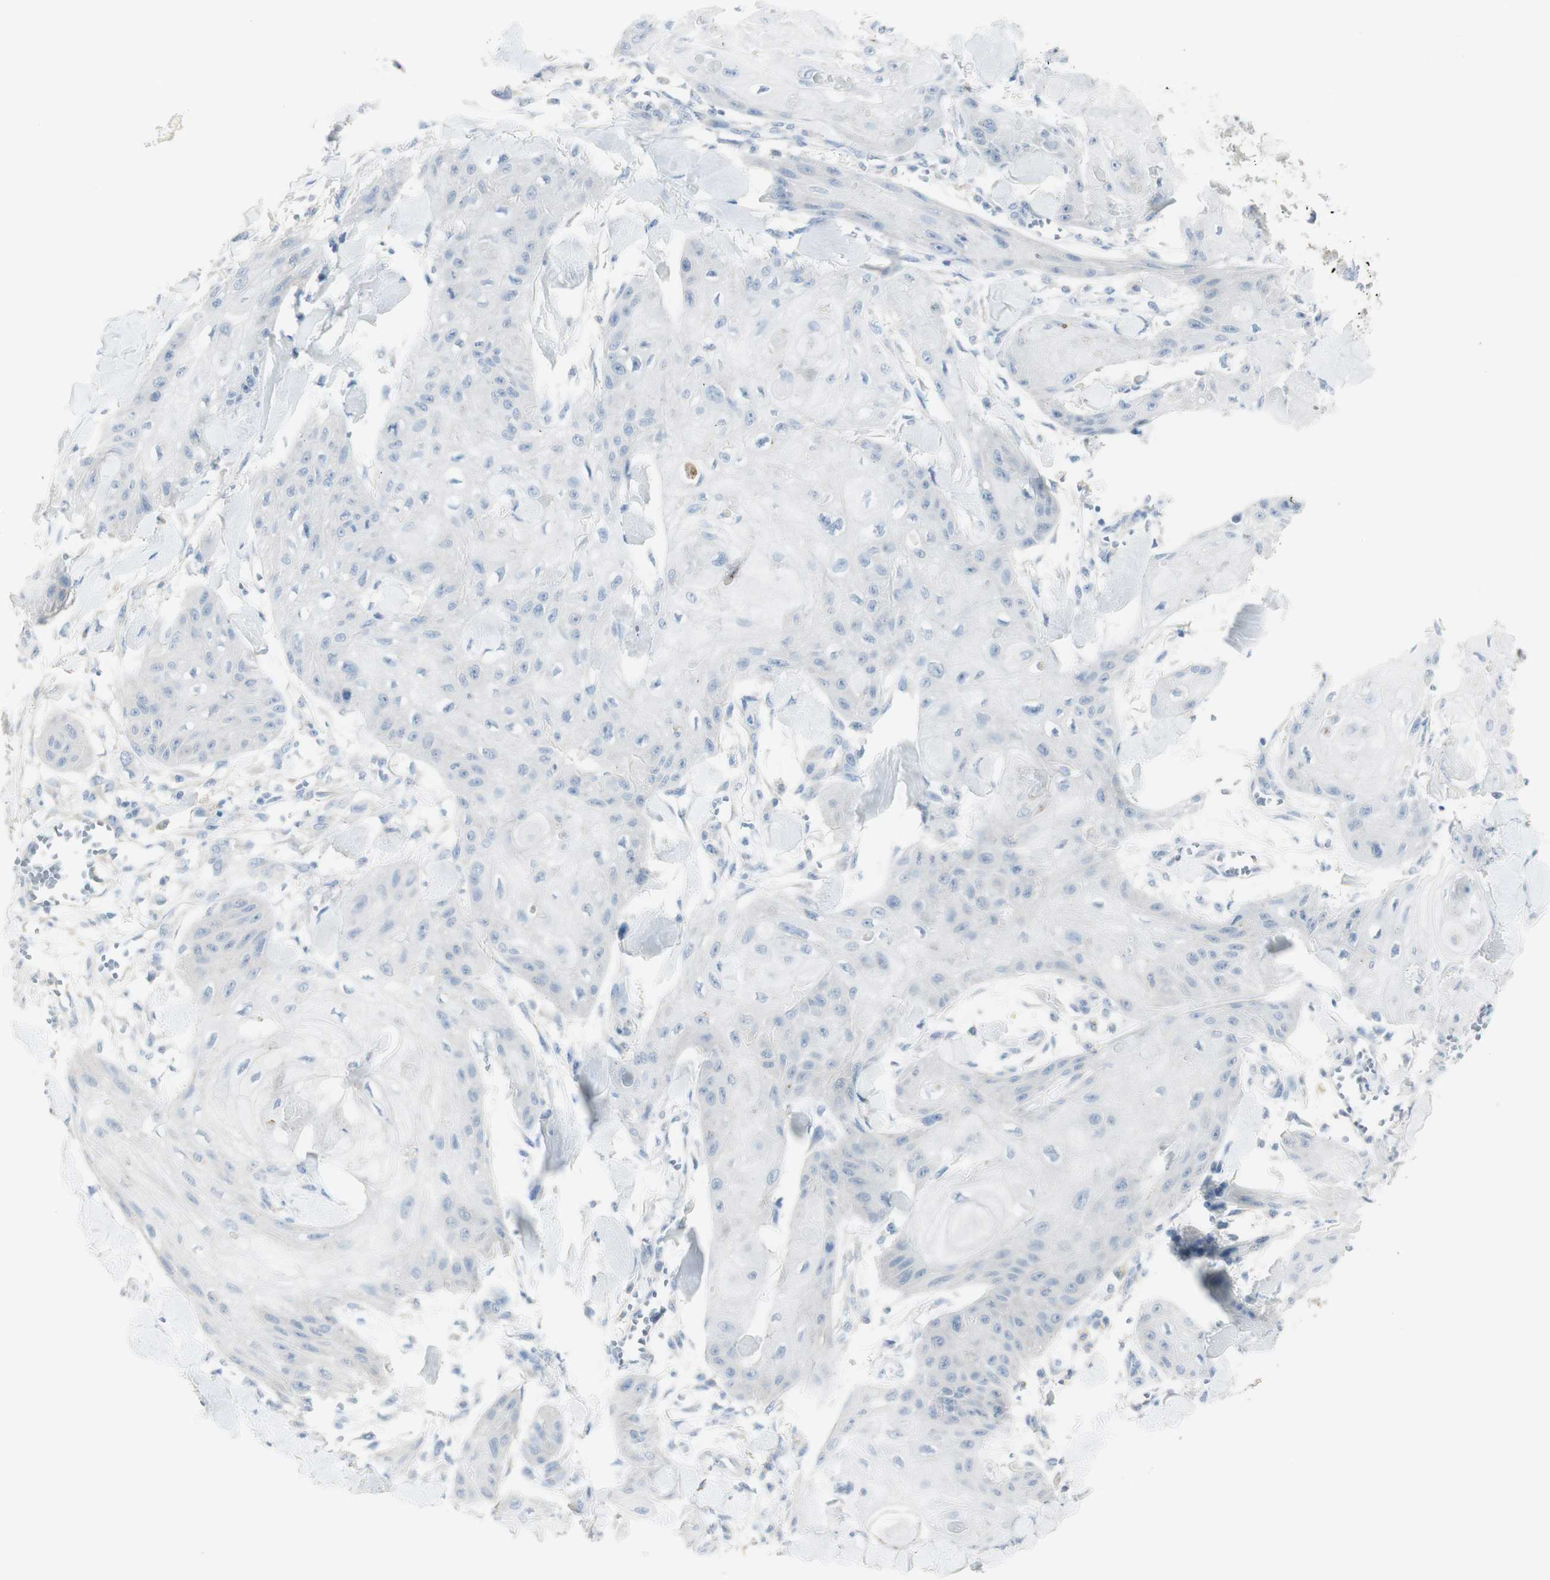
{"staining": {"intensity": "negative", "quantity": "none", "location": "none"}, "tissue": "skin cancer", "cell_type": "Tumor cells", "image_type": "cancer", "snomed": [{"axis": "morphology", "description": "Squamous cell carcinoma, NOS"}, {"axis": "topography", "description": "Skin"}], "caption": "There is no significant staining in tumor cells of skin squamous cell carcinoma.", "gene": "ART3", "patient": {"sex": "male", "age": 74}}